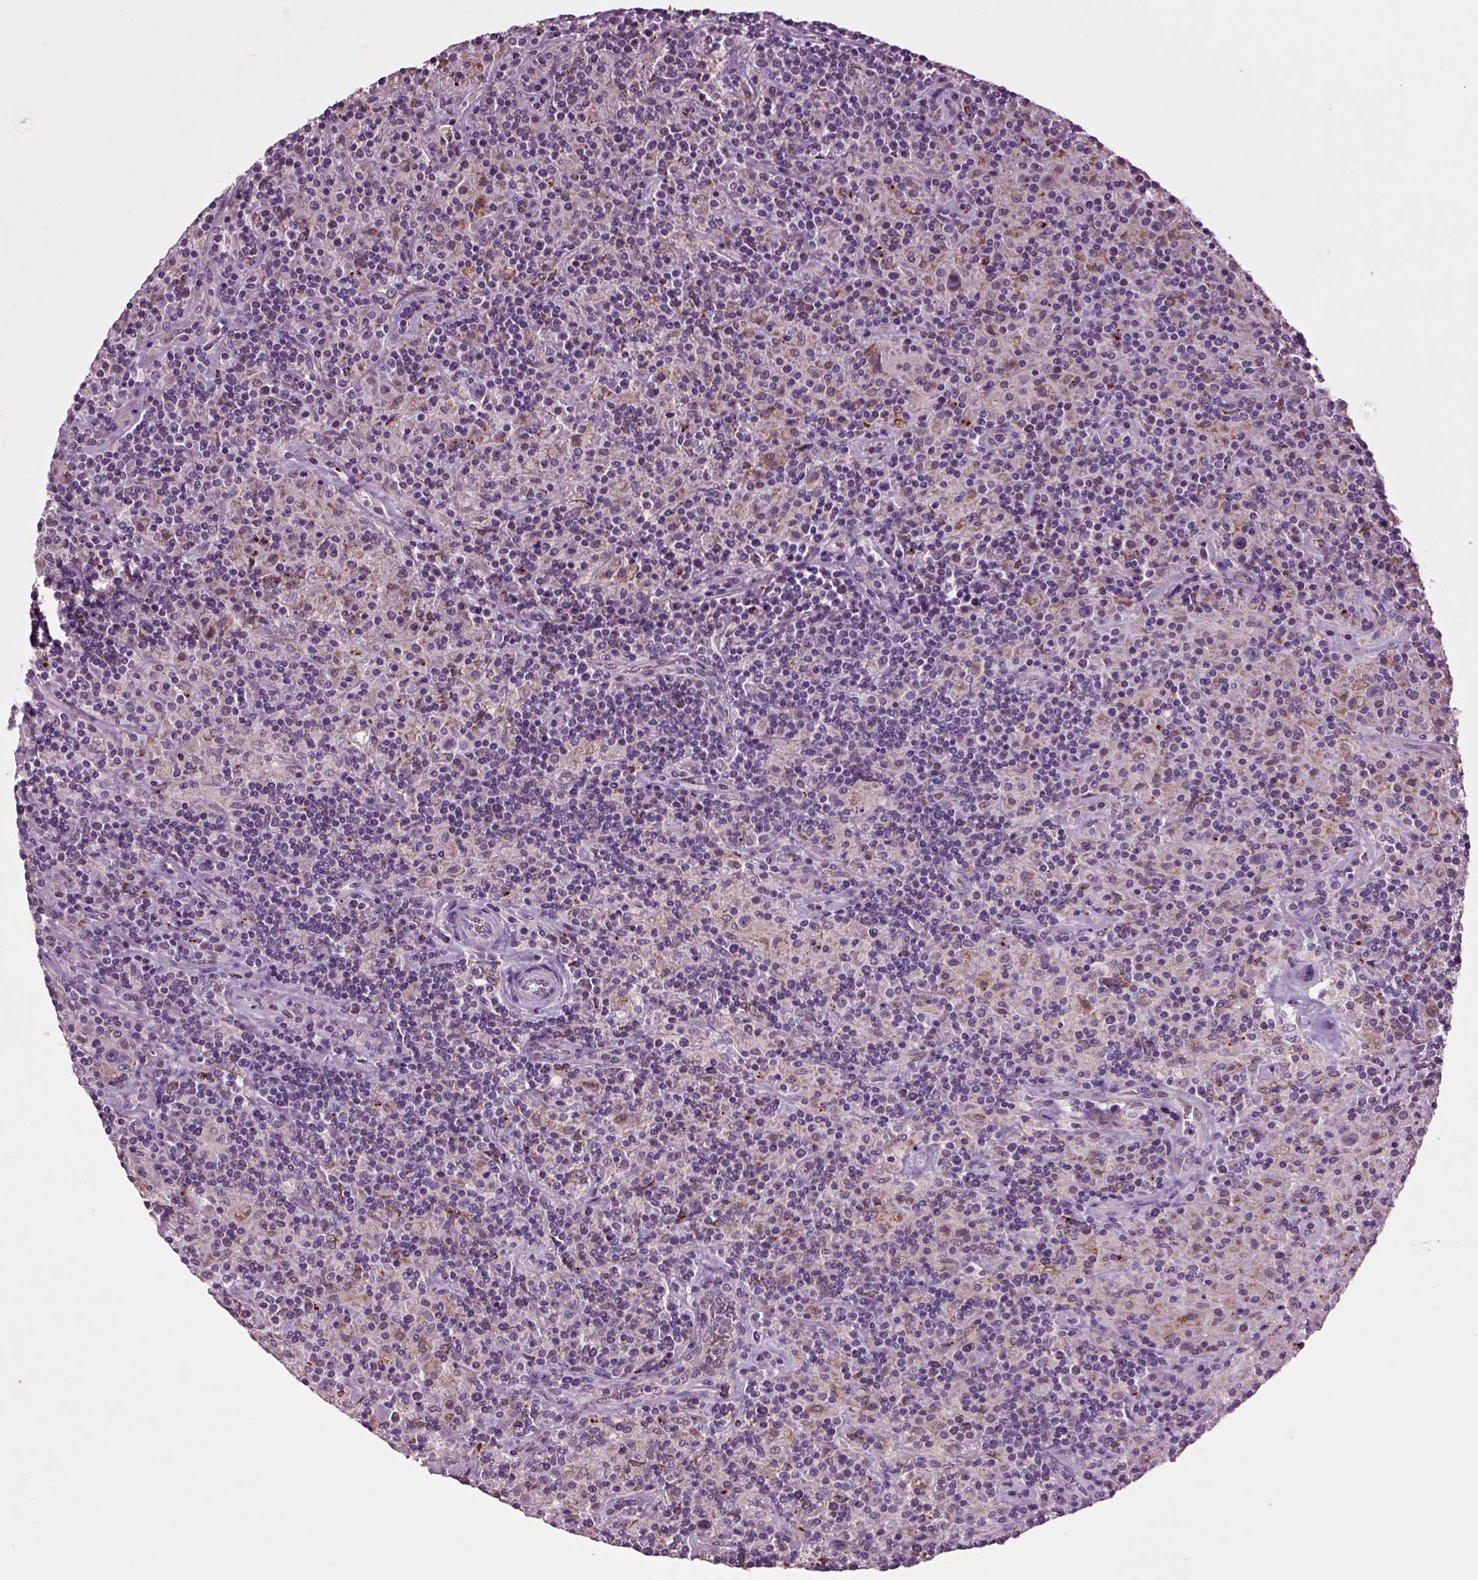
{"staining": {"intensity": "negative", "quantity": "none", "location": "none"}, "tissue": "lymphoma", "cell_type": "Tumor cells", "image_type": "cancer", "snomed": [{"axis": "morphology", "description": "Hodgkin's disease, NOS"}, {"axis": "topography", "description": "Lymph node"}], "caption": "There is no significant expression in tumor cells of Hodgkin's disease. (DAB (3,3'-diaminobenzidine) immunohistochemistry visualized using brightfield microscopy, high magnification).", "gene": "SLC17A6", "patient": {"sex": "male", "age": 70}}